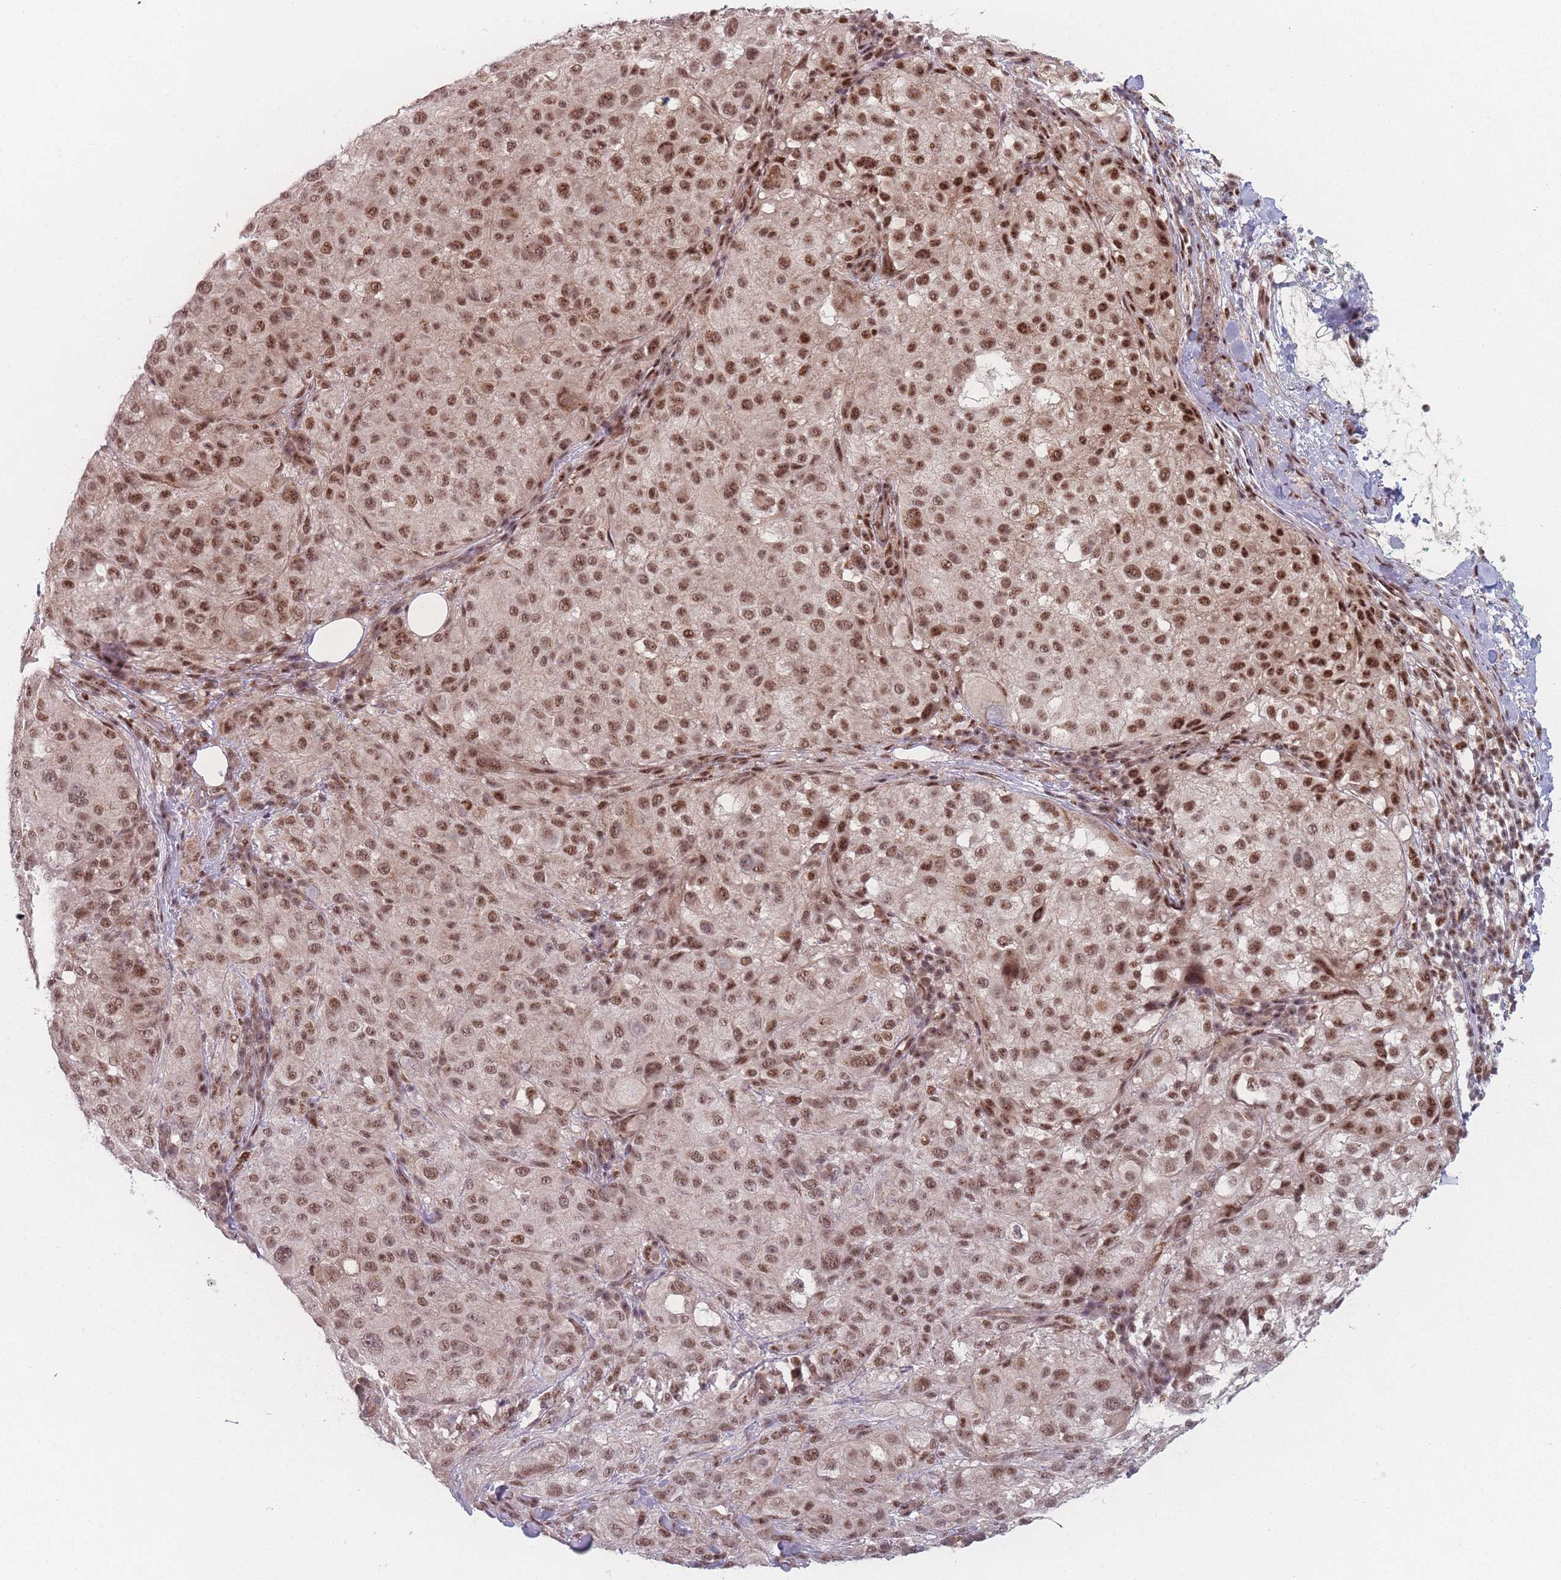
{"staining": {"intensity": "moderate", "quantity": ">75%", "location": "nuclear"}, "tissue": "melanoma", "cell_type": "Tumor cells", "image_type": "cancer", "snomed": [{"axis": "morphology", "description": "Necrosis, NOS"}, {"axis": "morphology", "description": "Malignant melanoma, NOS"}, {"axis": "topography", "description": "Skin"}], "caption": "Immunohistochemical staining of human melanoma exhibits medium levels of moderate nuclear expression in approximately >75% of tumor cells. (IHC, brightfield microscopy, high magnification).", "gene": "ZC3H14", "patient": {"sex": "female", "age": 87}}